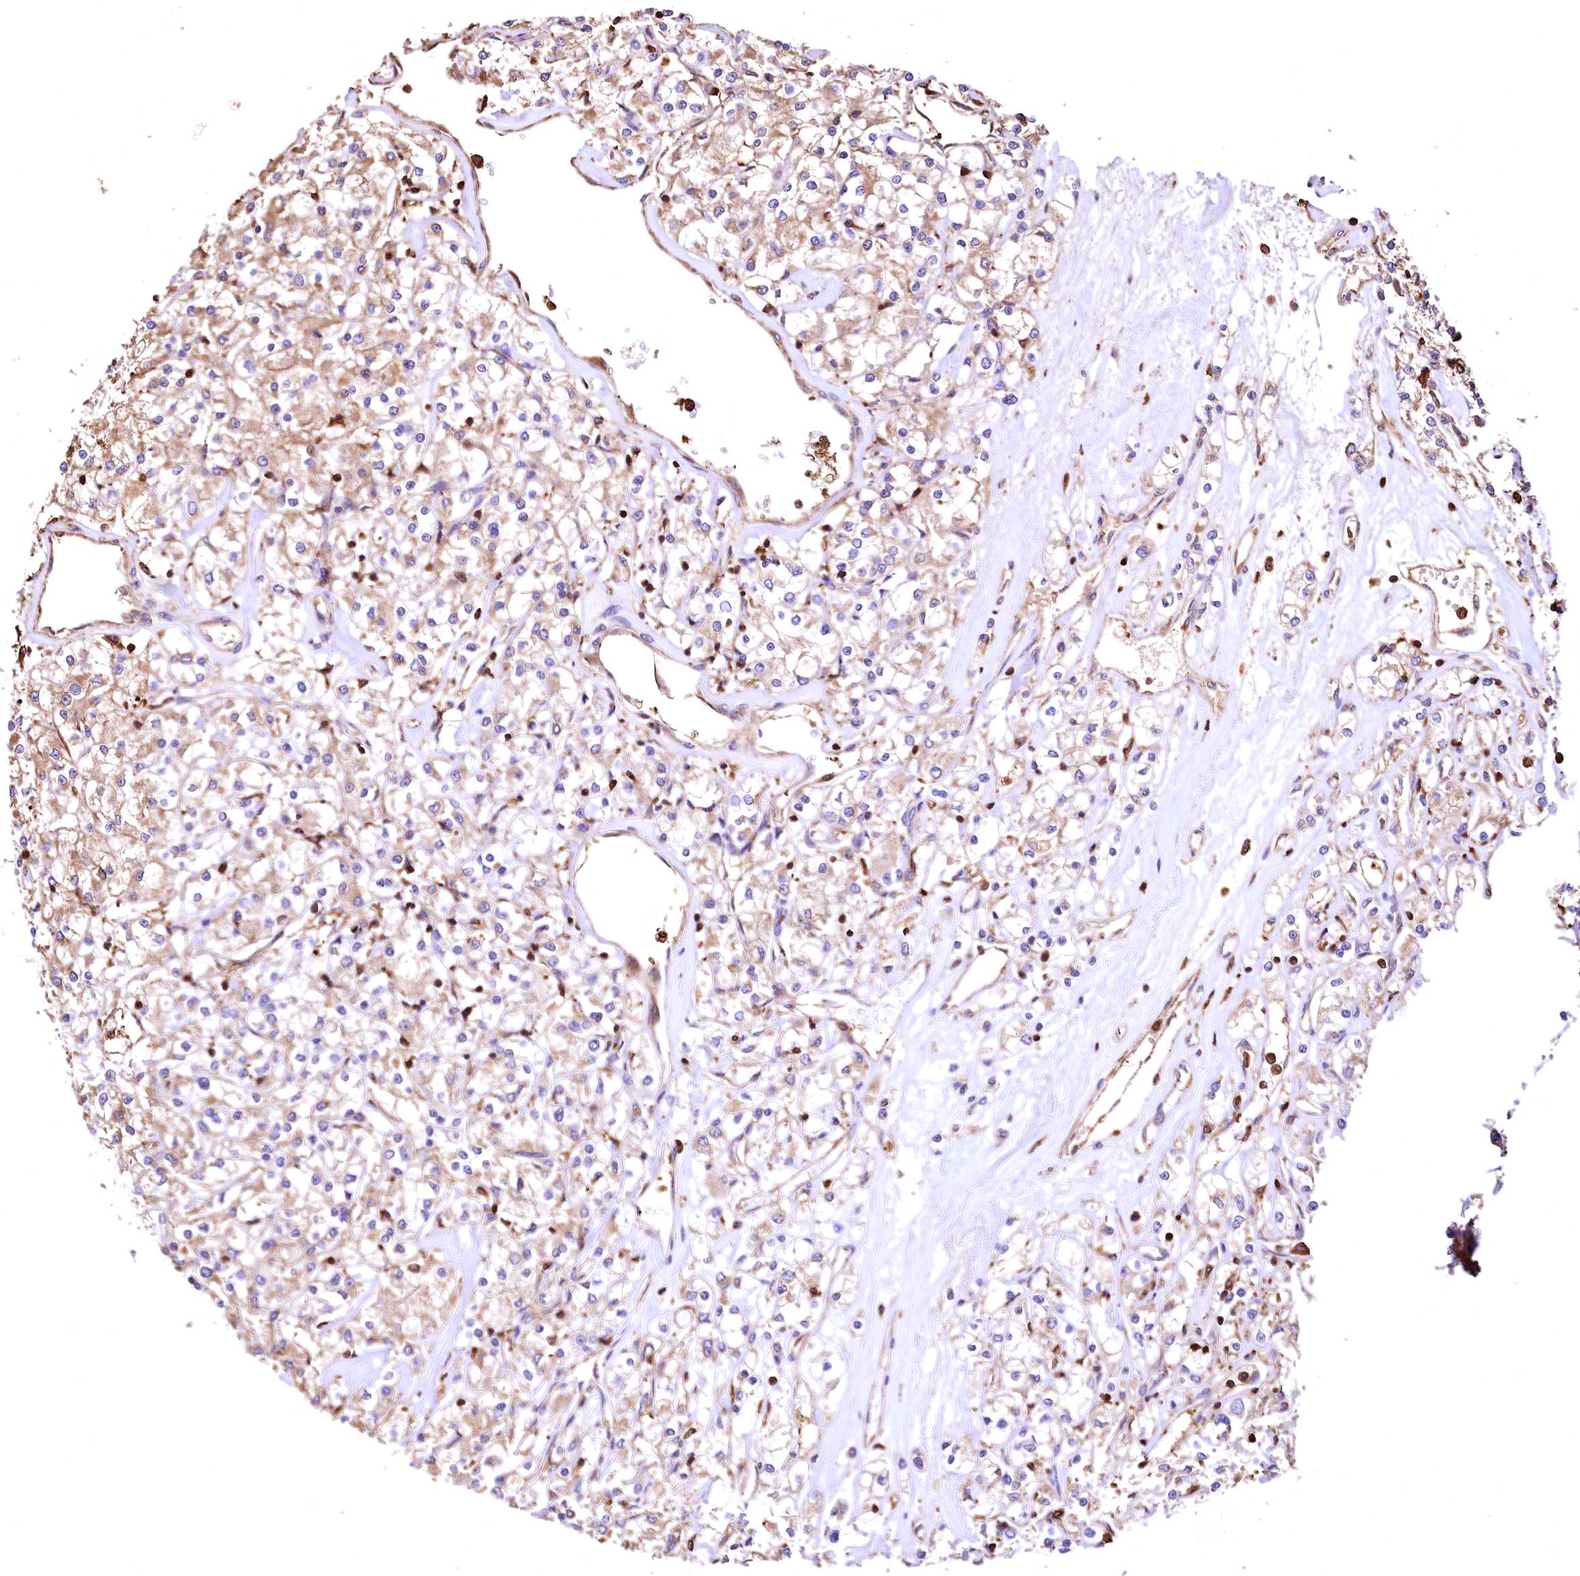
{"staining": {"intensity": "weak", "quantity": ">75%", "location": "cytoplasmic/membranous"}, "tissue": "renal cancer", "cell_type": "Tumor cells", "image_type": "cancer", "snomed": [{"axis": "morphology", "description": "Adenocarcinoma, NOS"}, {"axis": "topography", "description": "Kidney"}], "caption": "Immunohistochemistry histopathology image of human renal cancer stained for a protein (brown), which displays low levels of weak cytoplasmic/membranous positivity in approximately >75% of tumor cells.", "gene": "RARS2", "patient": {"sex": "female", "age": 59}}